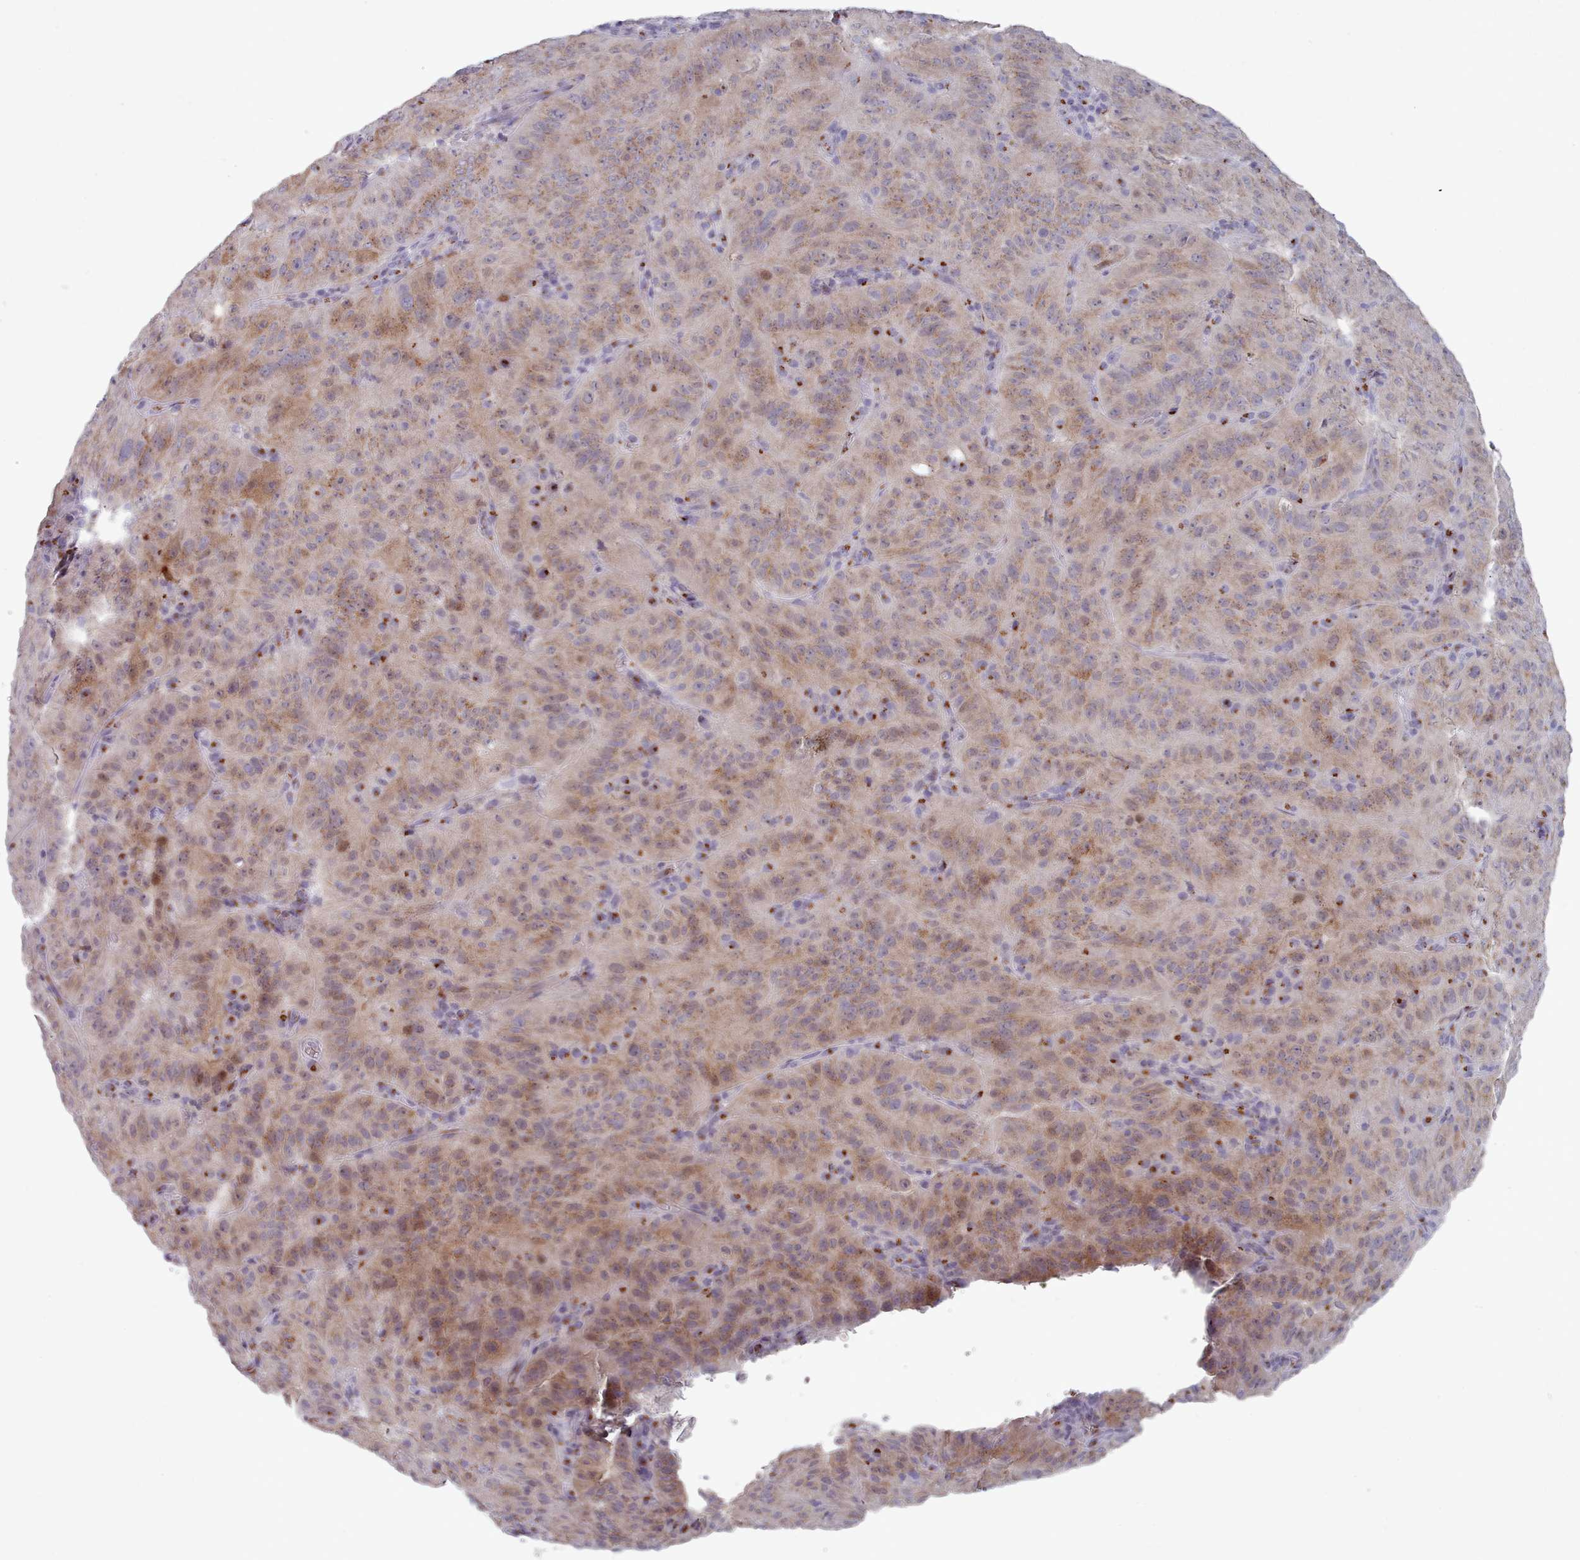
{"staining": {"intensity": "moderate", "quantity": ">75%", "location": "cytoplasmic/membranous"}, "tissue": "pancreatic cancer", "cell_type": "Tumor cells", "image_type": "cancer", "snomed": [{"axis": "morphology", "description": "Adenocarcinoma, NOS"}, {"axis": "topography", "description": "Pancreas"}], "caption": "A brown stain labels moderate cytoplasmic/membranous positivity of a protein in adenocarcinoma (pancreatic) tumor cells.", "gene": "MAN1B1", "patient": {"sex": "male", "age": 63}}